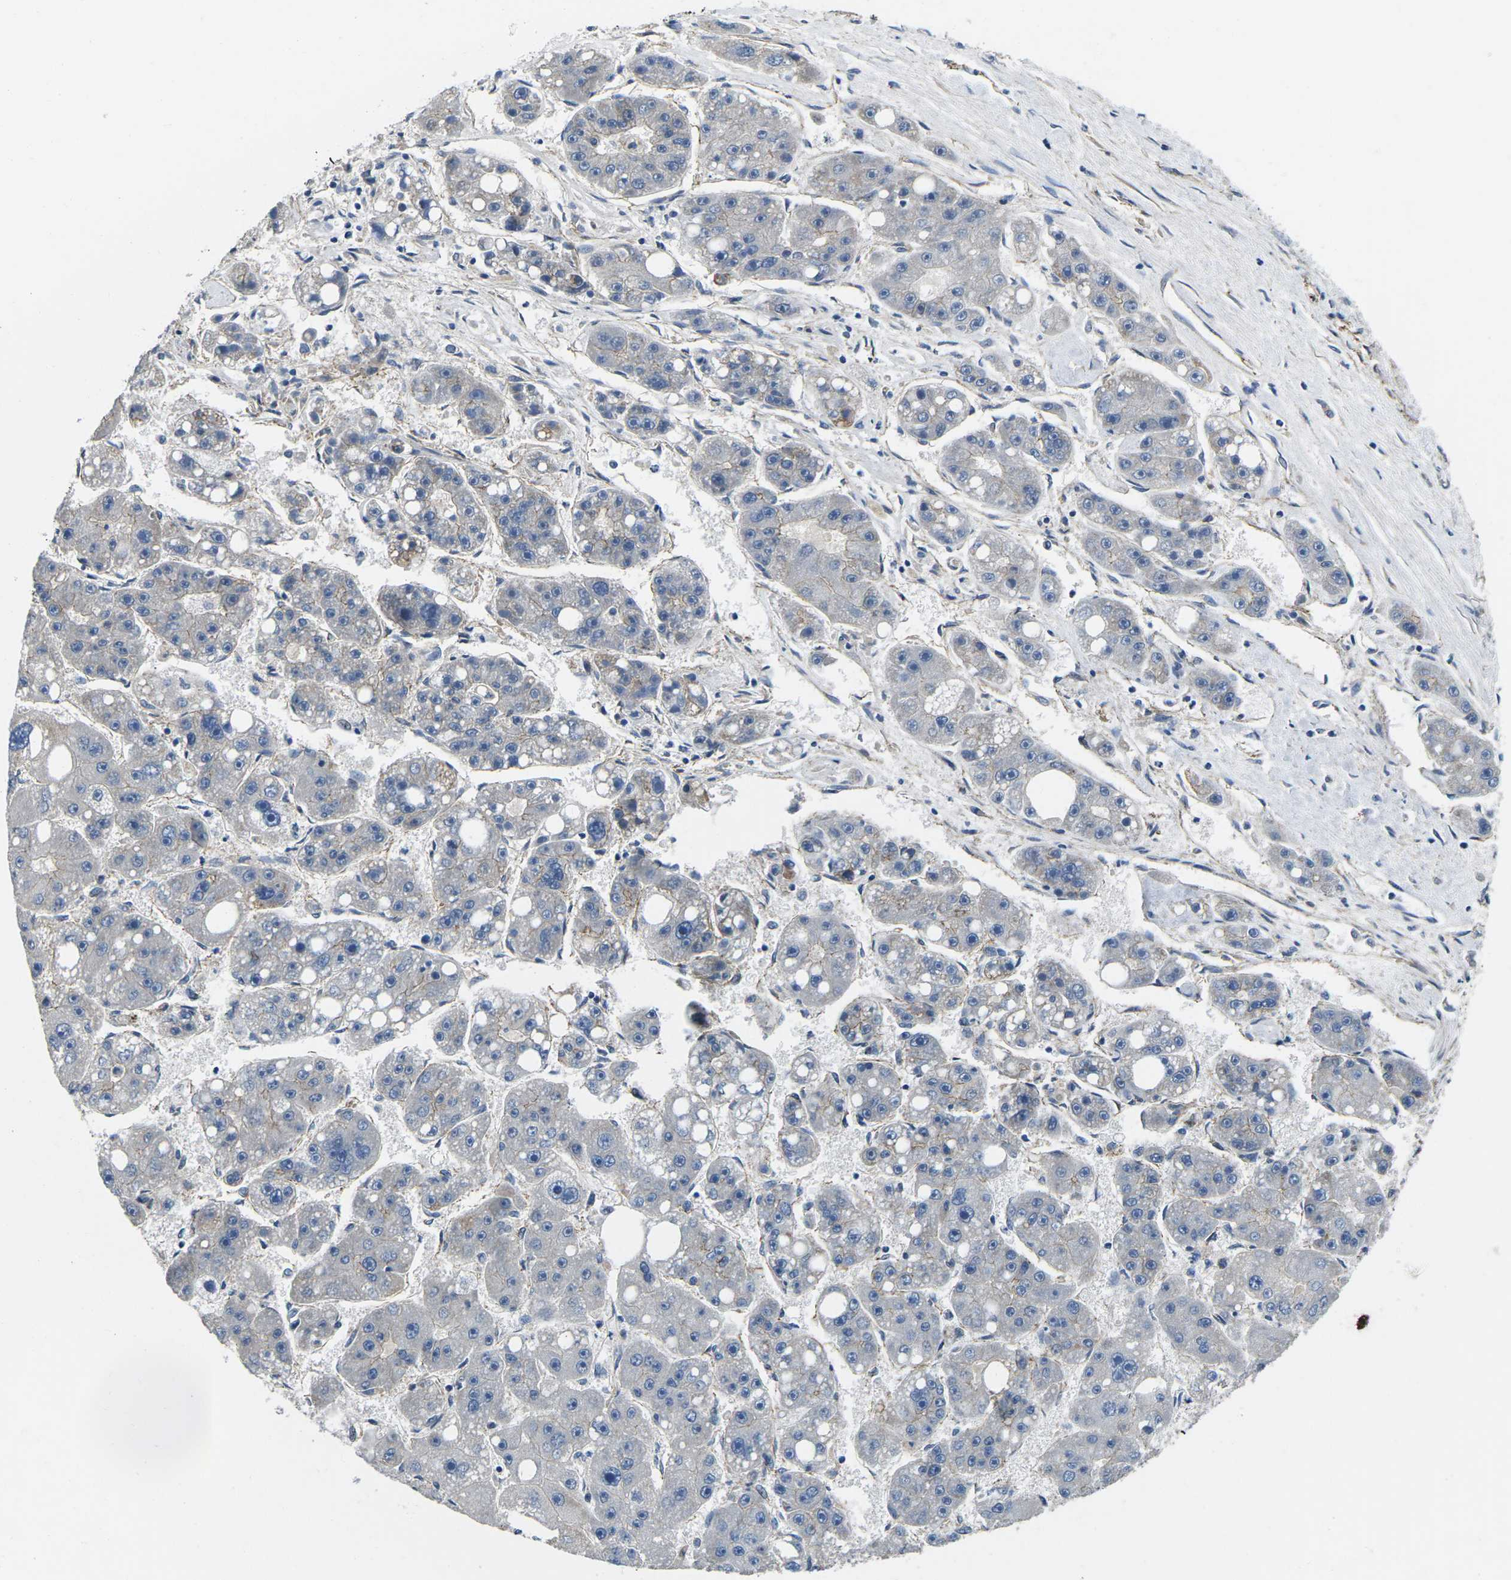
{"staining": {"intensity": "negative", "quantity": "none", "location": "none"}, "tissue": "liver cancer", "cell_type": "Tumor cells", "image_type": "cancer", "snomed": [{"axis": "morphology", "description": "Carcinoma, Hepatocellular, NOS"}, {"axis": "topography", "description": "Liver"}], "caption": "This is an IHC image of human liver cancer (hepatocellular carcinoma). There is no expression in tumor cells.", "gene": "CTNND1", "patient": {"sex": "female", "age": 61}}